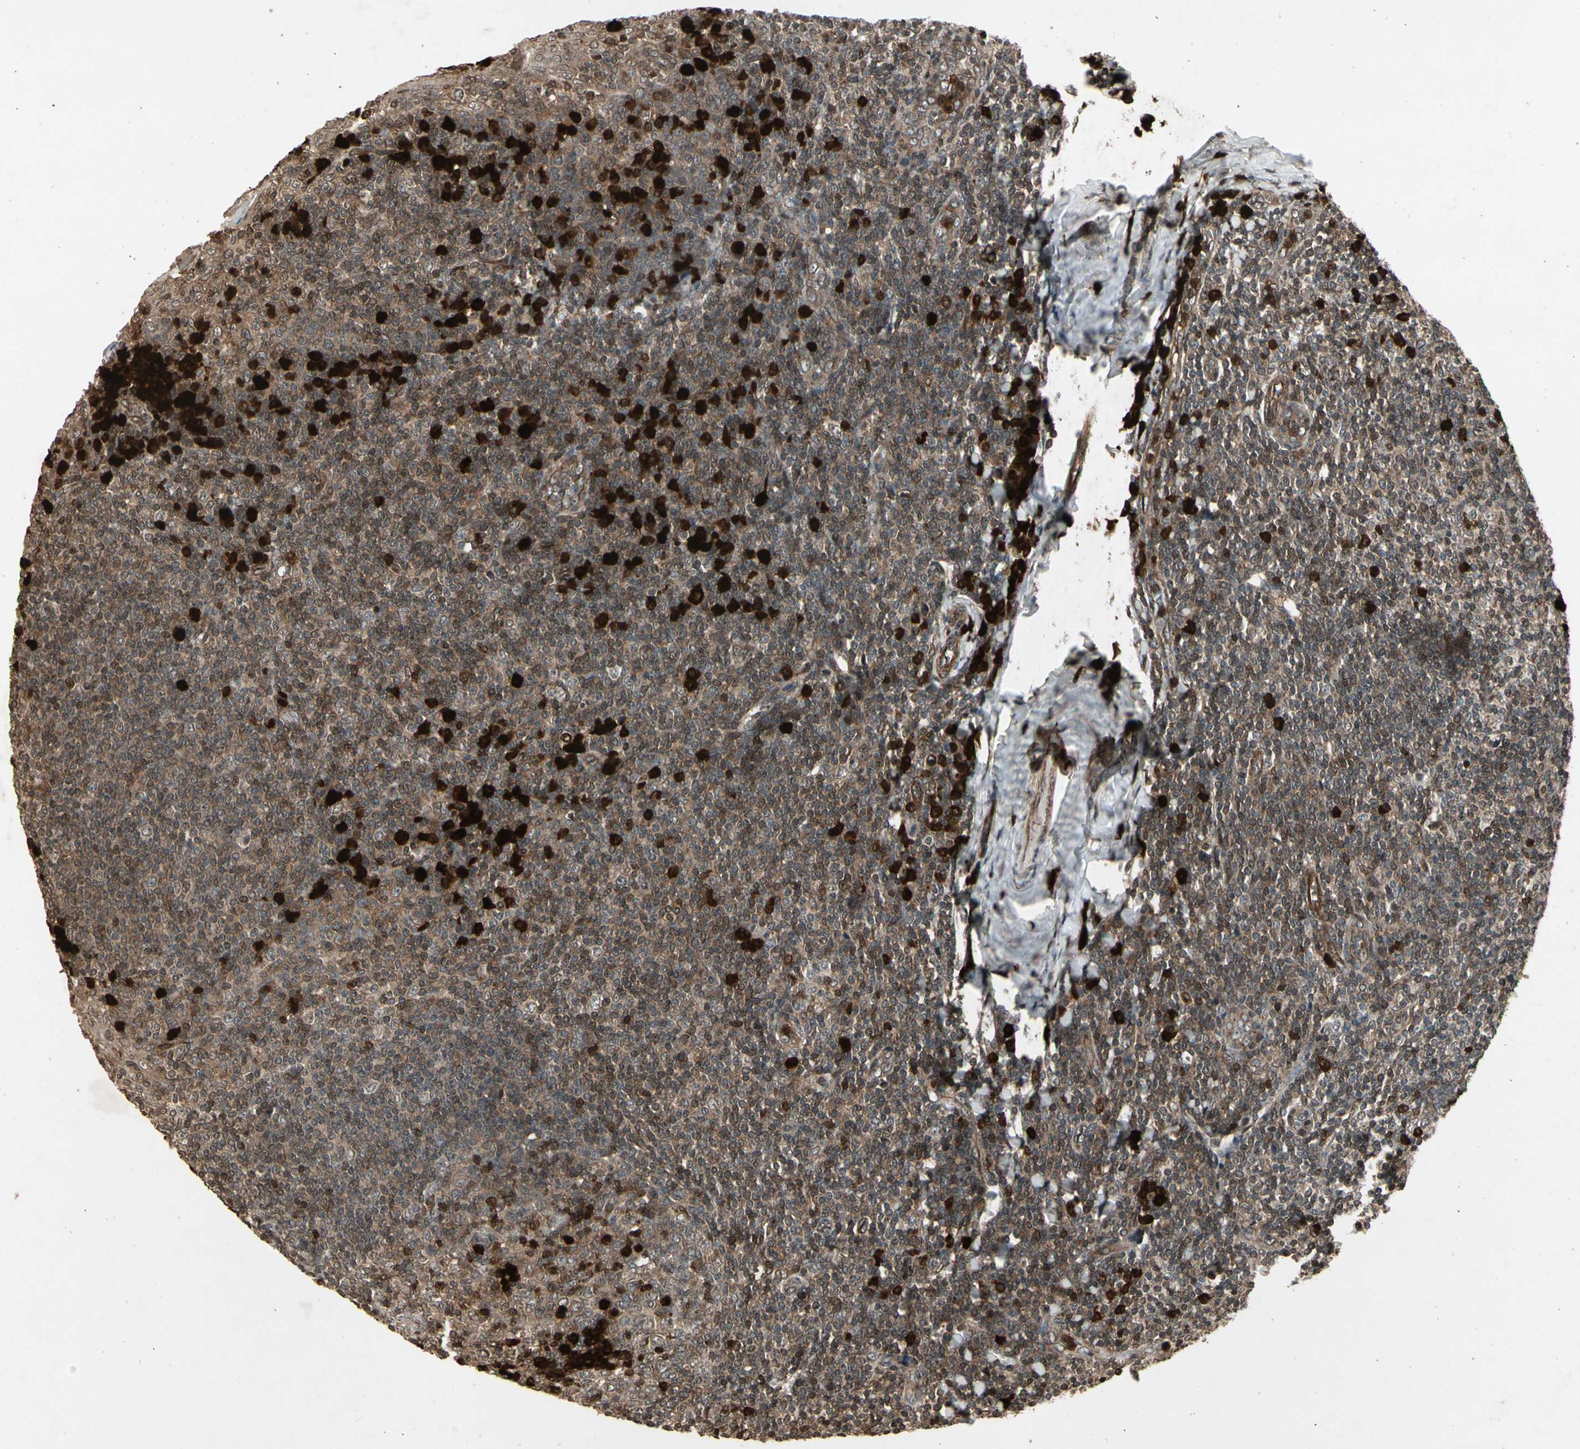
{"staining": {"intensity": "weak", "quantity": ">75%", "location": "cytoplasmic/membranous"}, "tissue": "tonsil", "cell_type": "Germinal center cells", "image_type": "normal", "snomed": [{"axis": "morphology", "description": "Normal tissue, NOS"}, {"axis": "topography", "description": "Tonsil"}], "caption": "The immunohistochemical stain shows weak cytoplasmic/membranous staining in germinal center cells of normal tonsil.", "gene": "GLRX", "patient": {"sex": "male", "age": 31}}